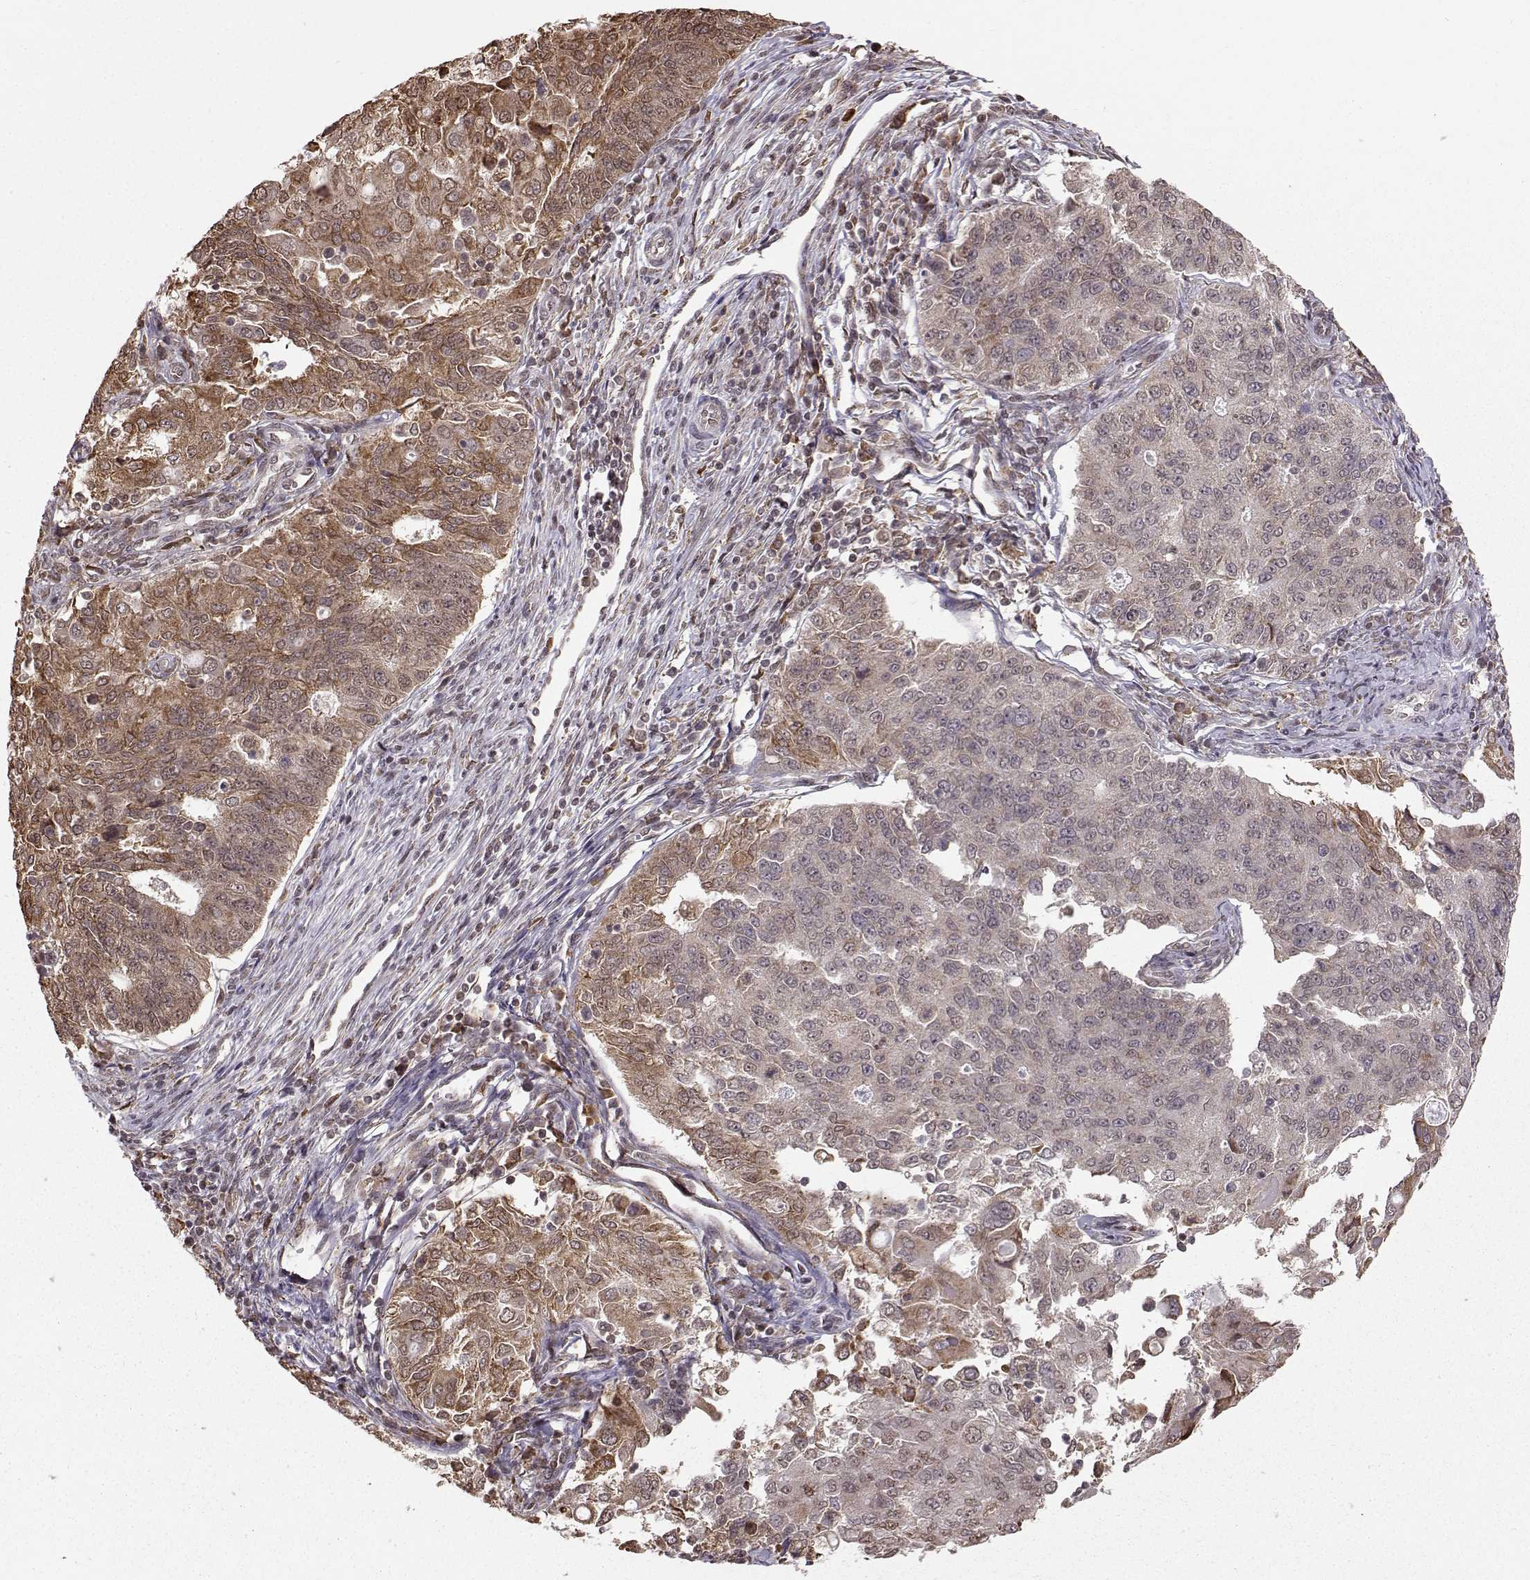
{"staining": {"intensity": "moderate", "quantity": "<25%", "location": "cytoplasmic/membranous,nuclear"}, "tissue": "endometrial cancer", "cell_type": "Tumor cells", "image_type": "cancer", "snomed": [{"axis": "morphology", "description": "Adenocarcinoma, NOS"}, {"axis": "topography", "description": "Endometrium"}], "caption": "The immunohistochemical stain highlights moderate cytoplasmic/membranous and nuclear expression in tumor cells of endometrial cancer (adenocarcinoma) tissue.", "gene": "EZH1", "patient": {"sex": "female", "age": 43}}